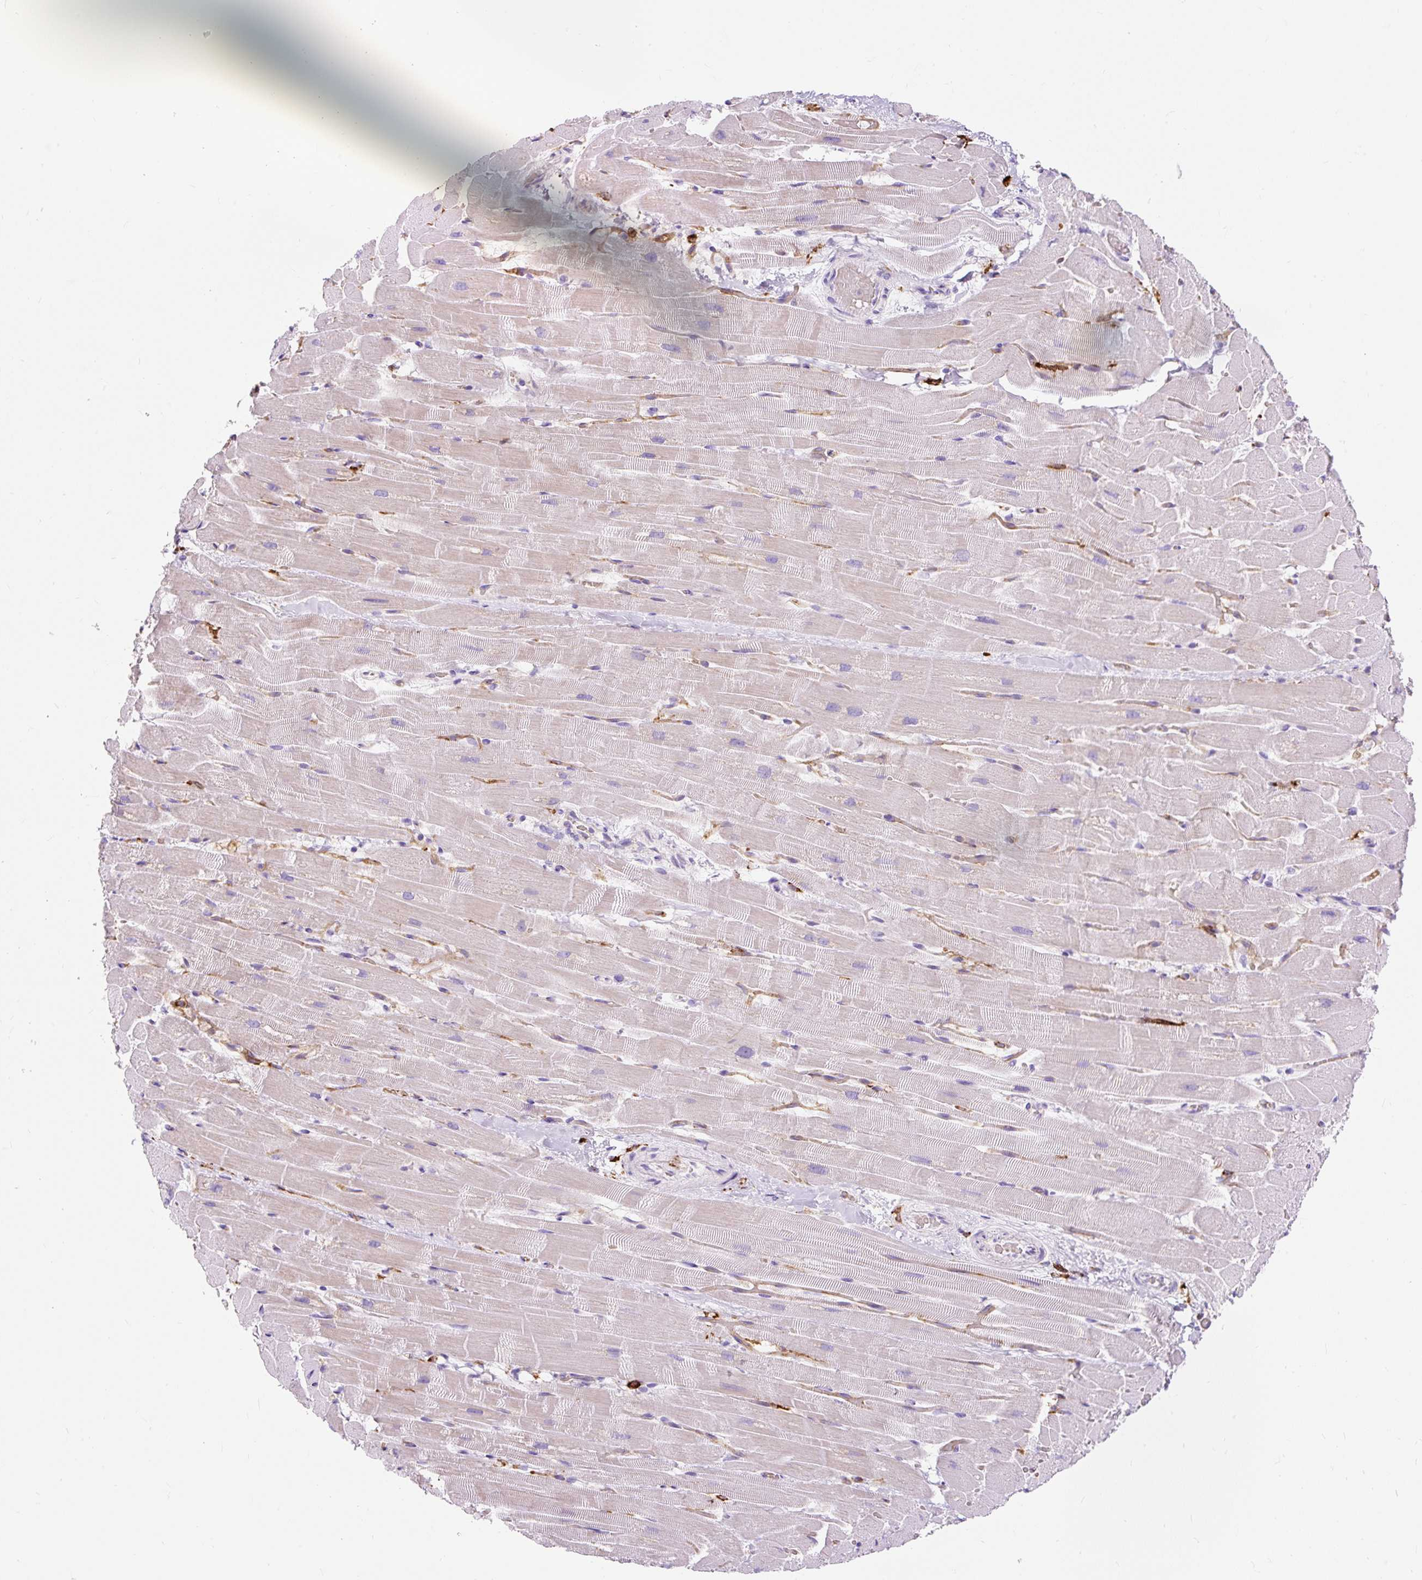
{"staining": {"intensity": "negative", "quantity": "none", "location": "none"}, "tissue": "heart muscle", "cell_type": "Cardiomyocytes", "image_type": "normal", "snomed": [{"axis": "morphology", "description": "Normal tissue, NOS"}, {"axis": "topography", "description": "Heart"}], "caption": "IHC of benign human heart muscle demonstrates no expression in cardiomyocytes. (IHC, brightfield microscopy, high magnification).", "gene": "HLA", "patient": {"sex": "male", "age": 37}}